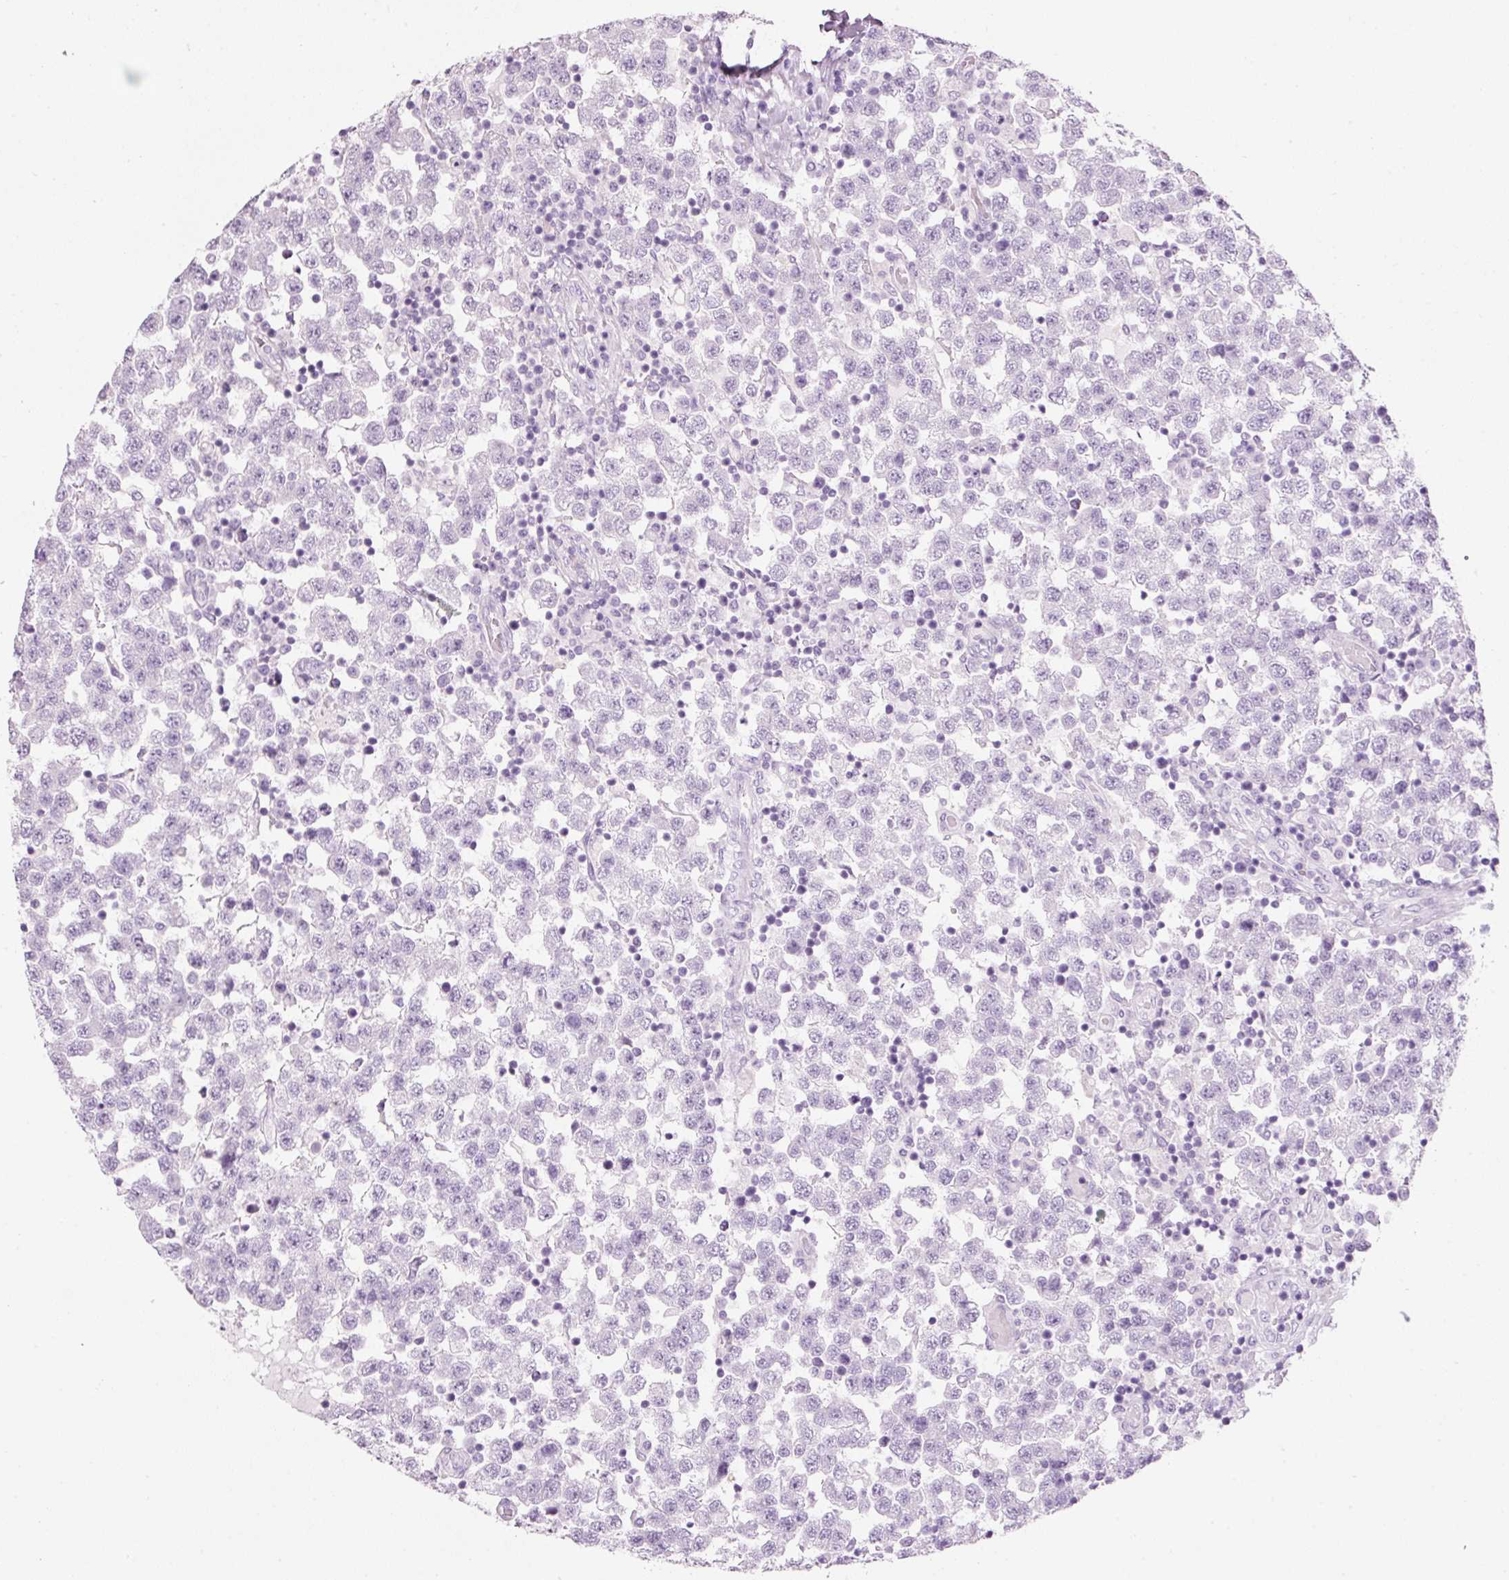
{"staining": {"intensity": "negative", "quantity": "none", "location": "none"}, "tissue": "testis cancer", "cell_type": "Tumor cells", "image_type": "cancer", "snomed": [{"axis": "morphology", "description": "Seminoma, NOS"}, {"axis": "topography", "description": "Testis"}], "caption": "High magnification brightfield microscopy of seminoma (testis) stained with DAB (brown) and counterstained with hematoxylin (blue): tumor cells show no significant positivity. (DAB IHC with hematoxylin counter stain).", "gene": "CMA1", "patient": {"sex": "male", "age": 34}}